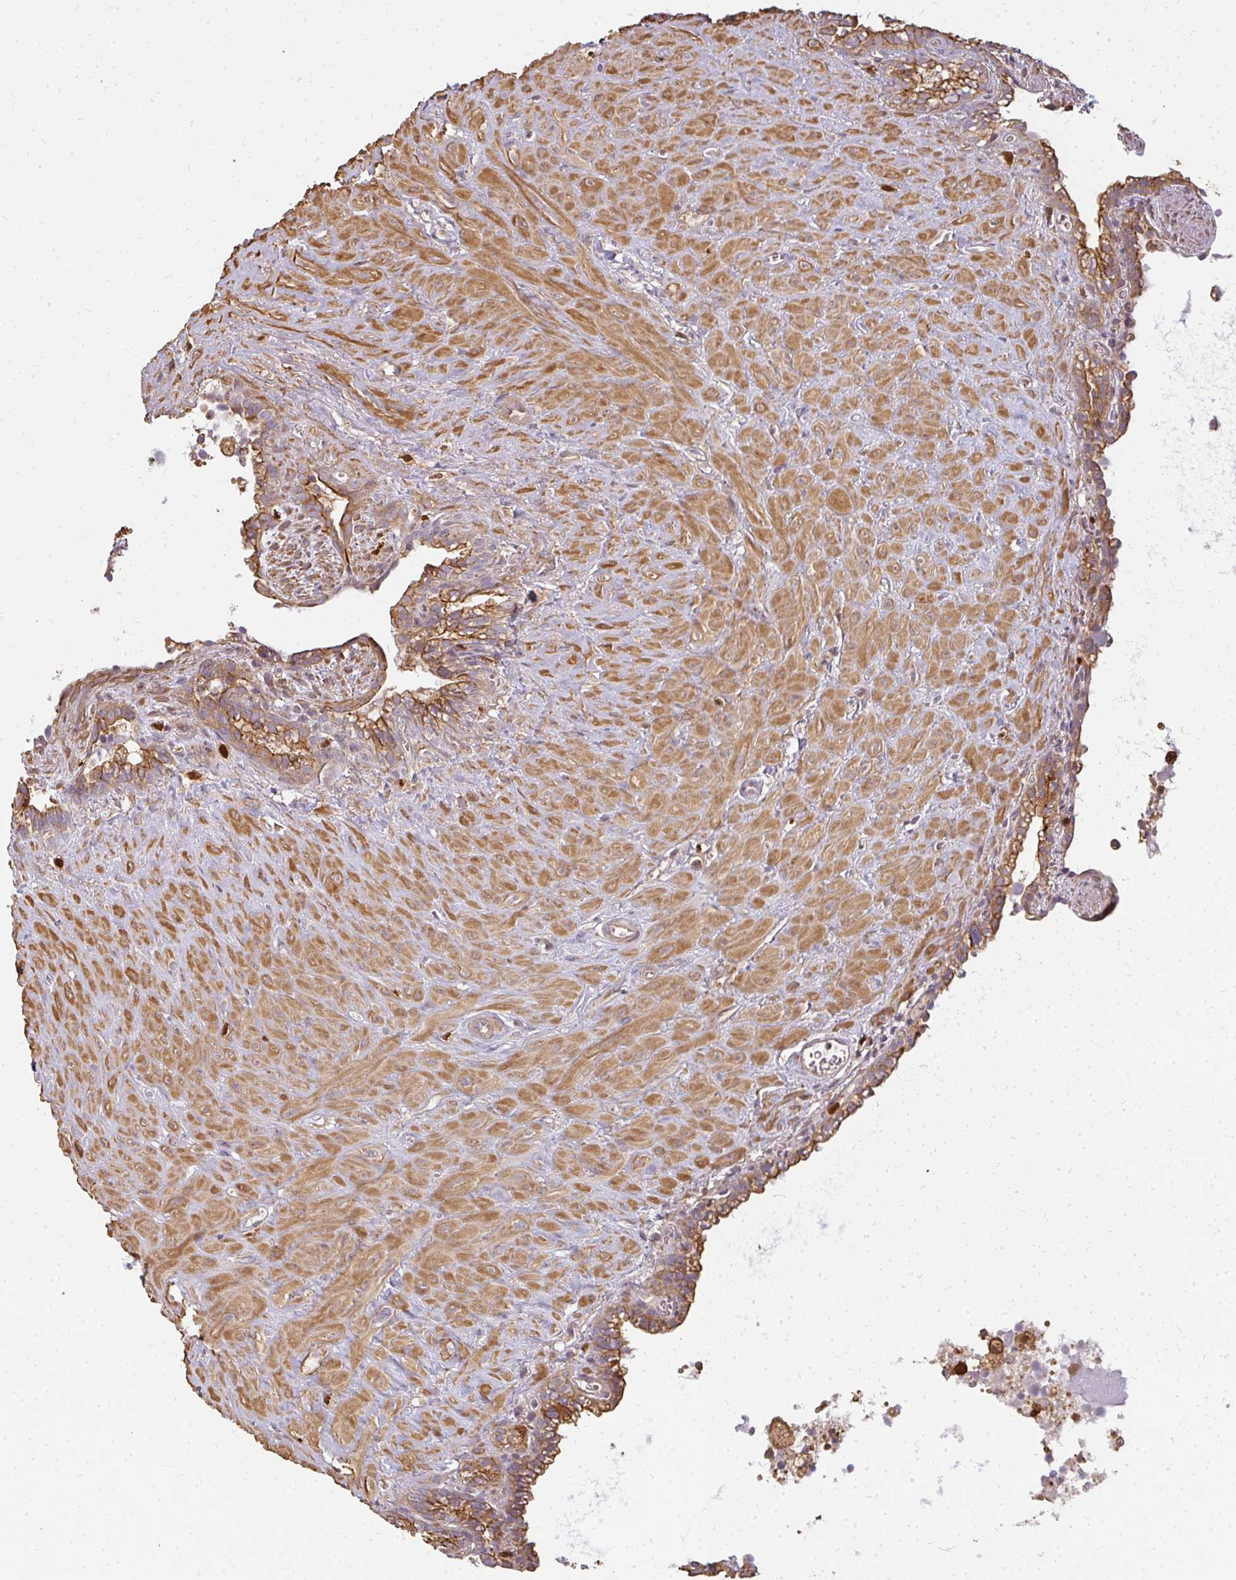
{"staining": {"intensity": "moderate", "quantity": ">75%", "location": "cytoplasmic/membranous"}, "tissue": "seminal vesicle", "cell_type": "Glandular cells", "image_type": "normal", "snomed": [{"axis": "morphology", "description": "Normal tissue, NOS"}, {"axis": "topography", "description": "Seminal veicle"}], "caption": "Glandular cells display medium levels of moderate cytoplasmic/membranous positivity in about >75% of cells in benign seminal vesicle.", "gene": "CNTRL", "patient": {"sex": "male", "age": 76}}